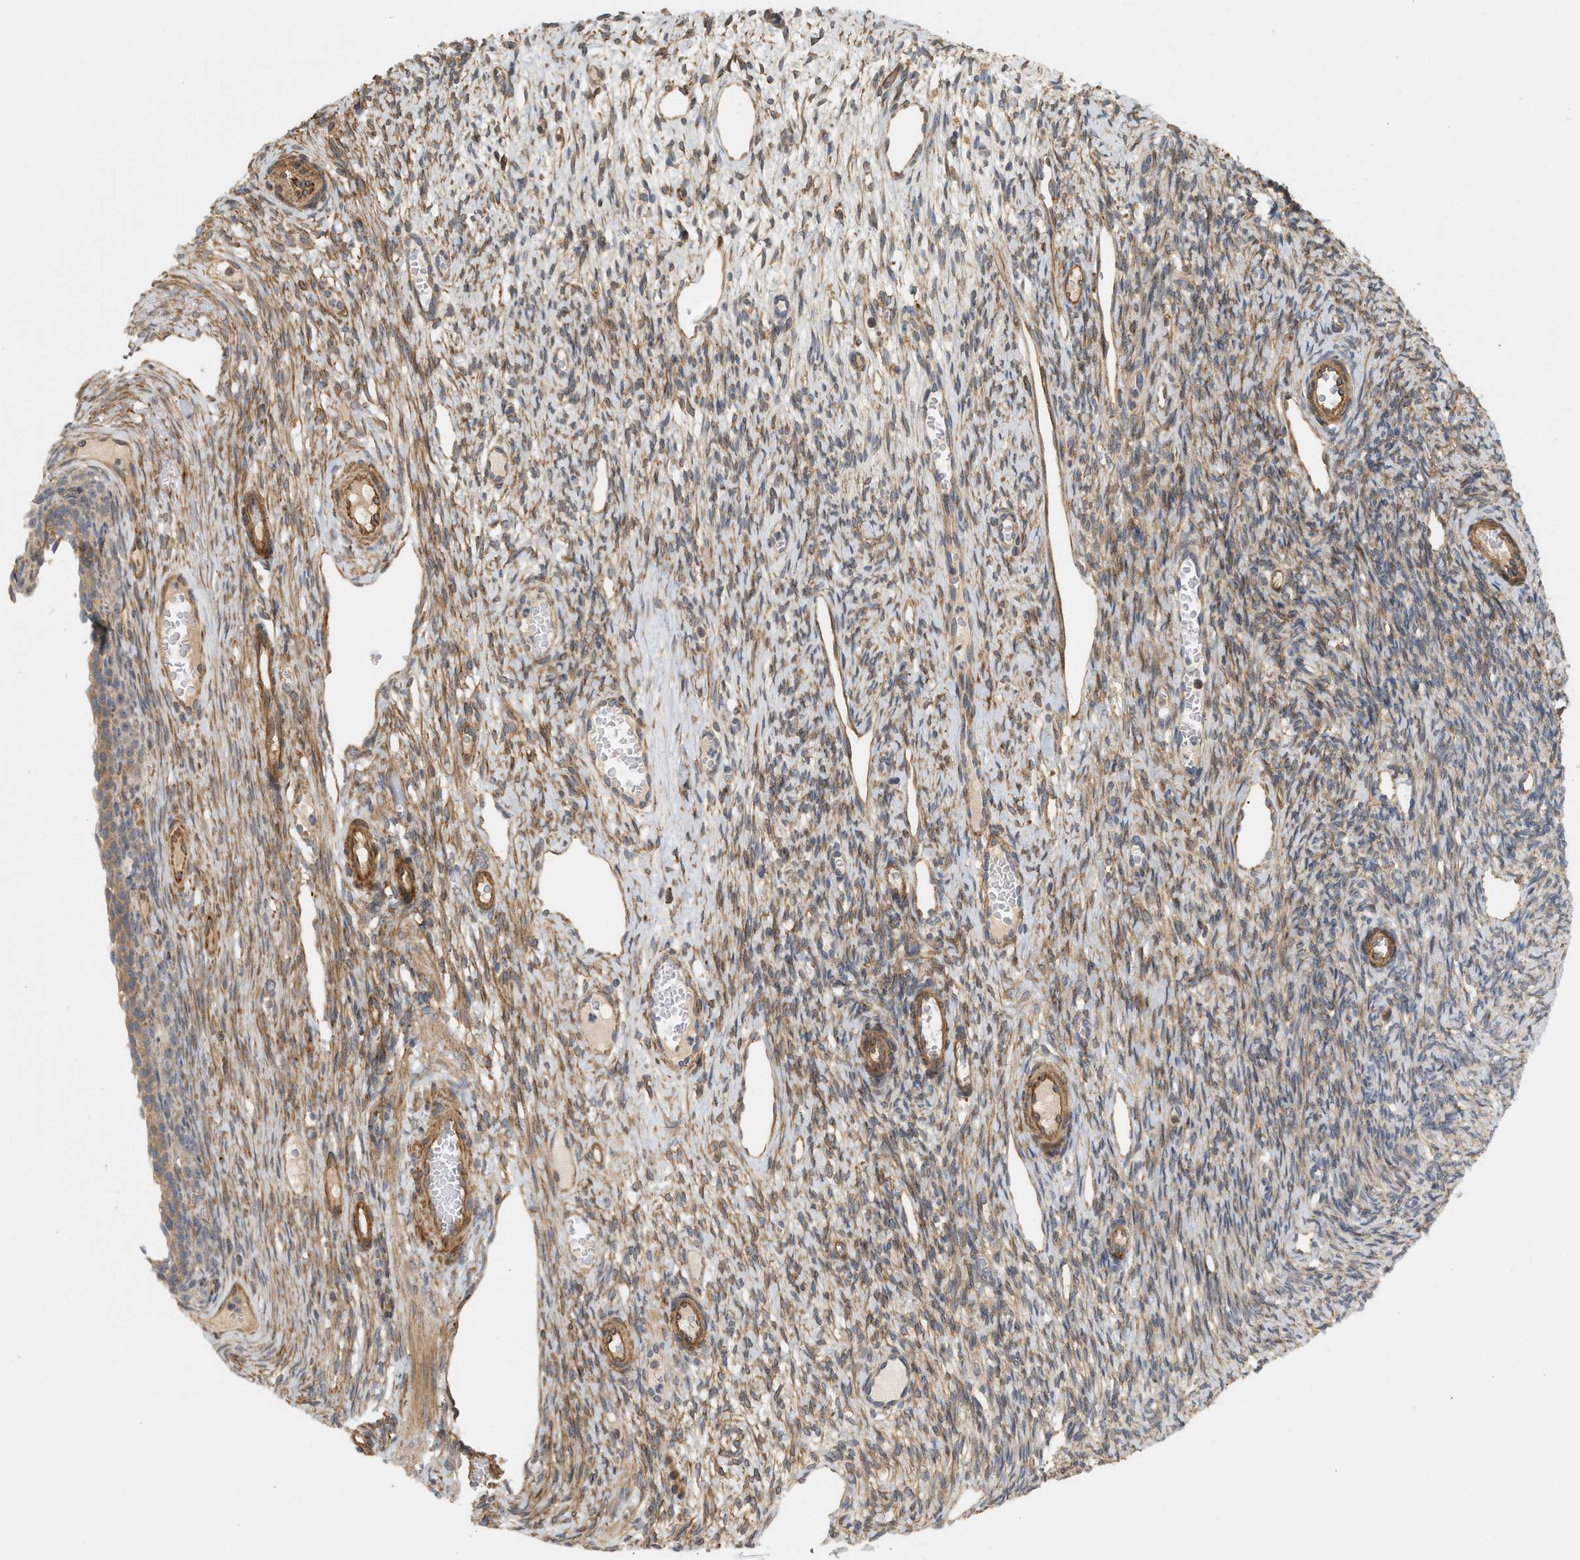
{"staining": {"intensity": "moderate", "quantity": ">75%", "location": "cytoplasmic/membranous"}, "tissue": "ovary", "cell_type": "Follicle cells", "image_type": "normal", "snomed": [{"axis": "morphology", "description": "Normal tissue, NOS"}, {"axis": "topography", "description": "Ovary"}], "caption": "This is an image of immunohistochemistry staining of benign ovary, which shows moderate staining in the cytoplasmic/membranous of follicle cells.", "gene": "SVOP", "patient": {"sex": "female", "age": 33}}